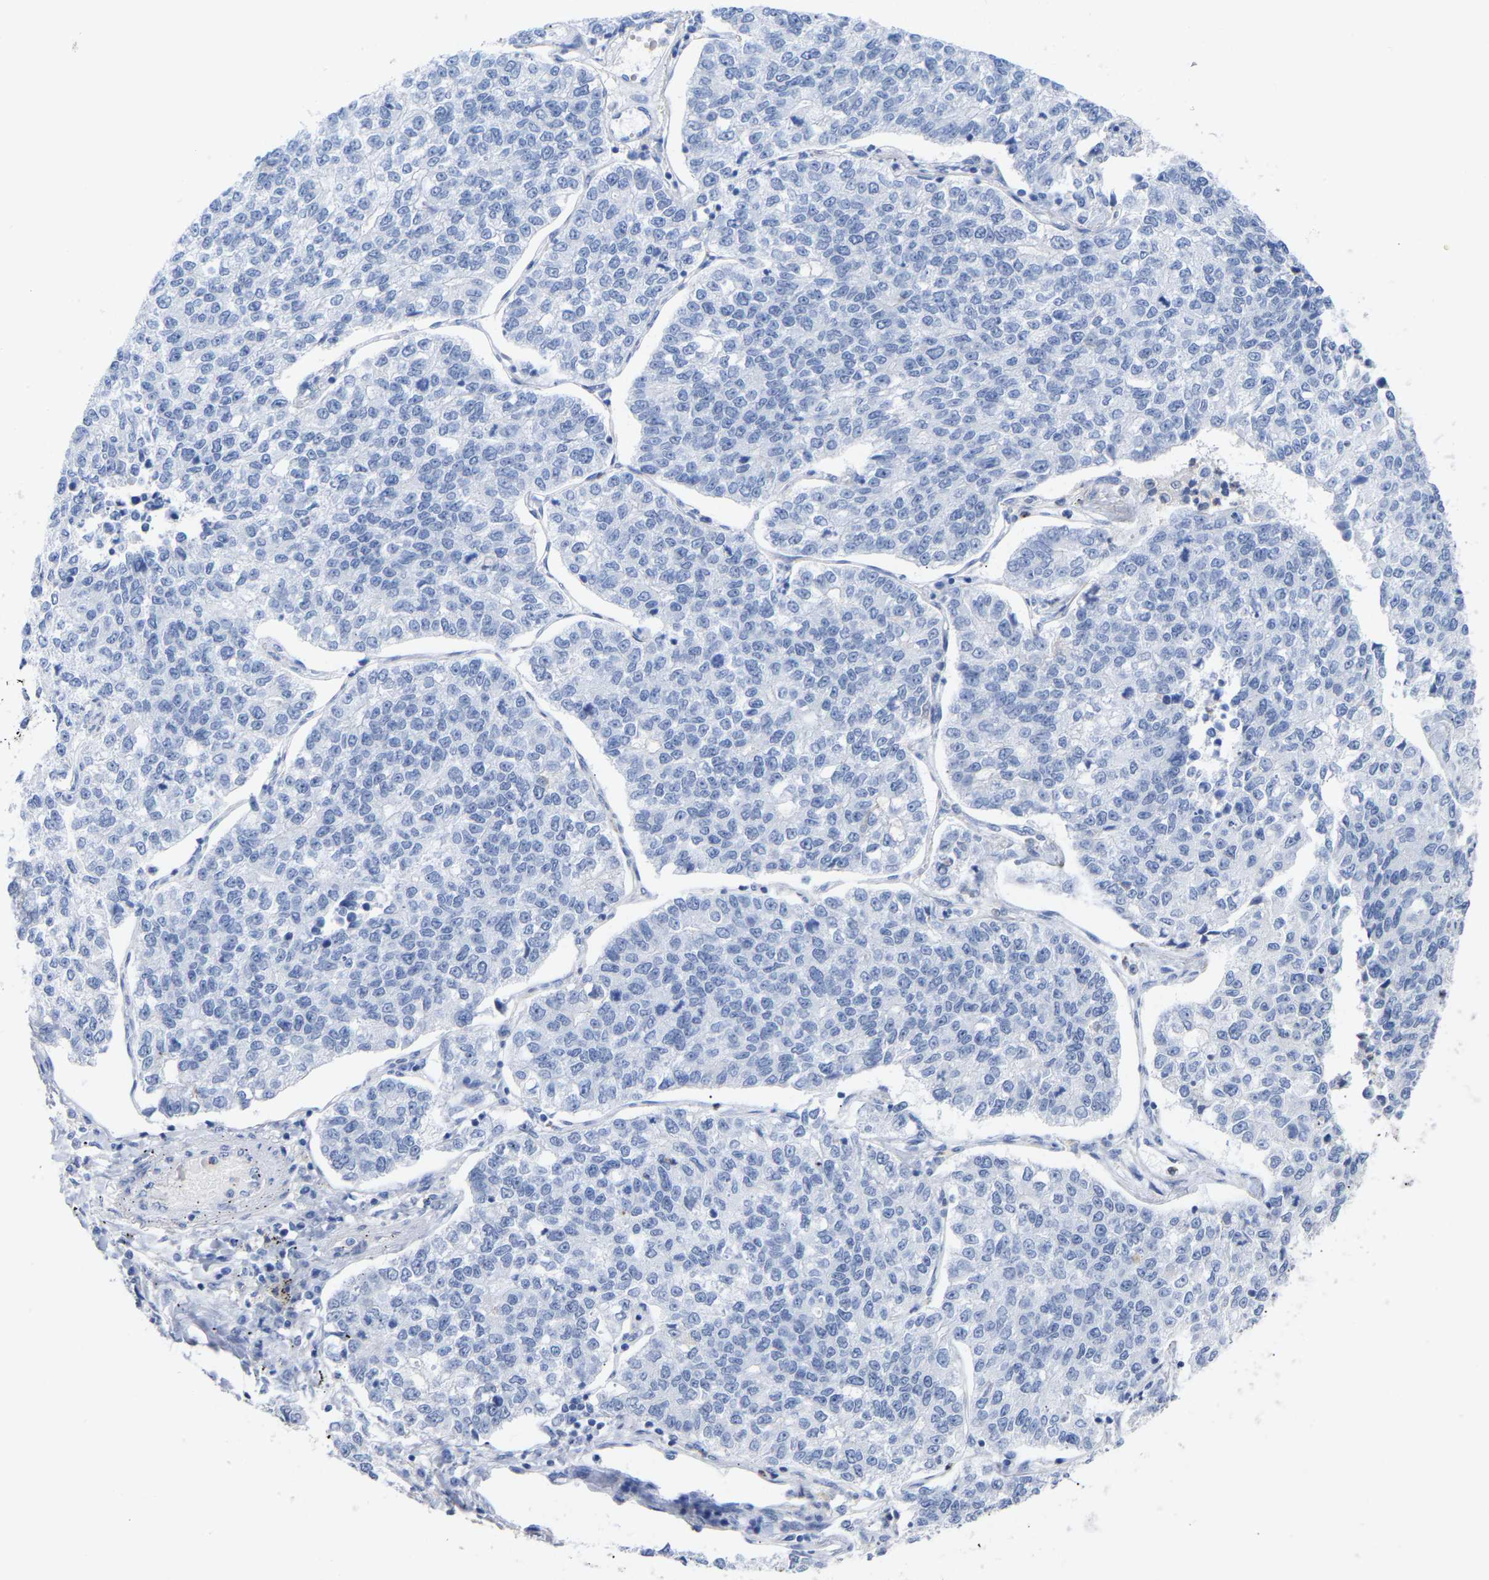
{"staining": {"intensity": "negative", "quantity": "none", "location": "none"}, "tissue": "lung cancer", "cell_type": "Tumor cells", "image_type": "cancer", "snomed": [{"axis": "morphology", "description": "Adenocarcinoma, NOS"}, {"axis": "topography", "description": "Lung"}], "caption": "Tumor cells show no significant positivity in adenocarcinoma (lung).", "gene": "AMPH", "patient": {"sex": "male", "age": 49}}